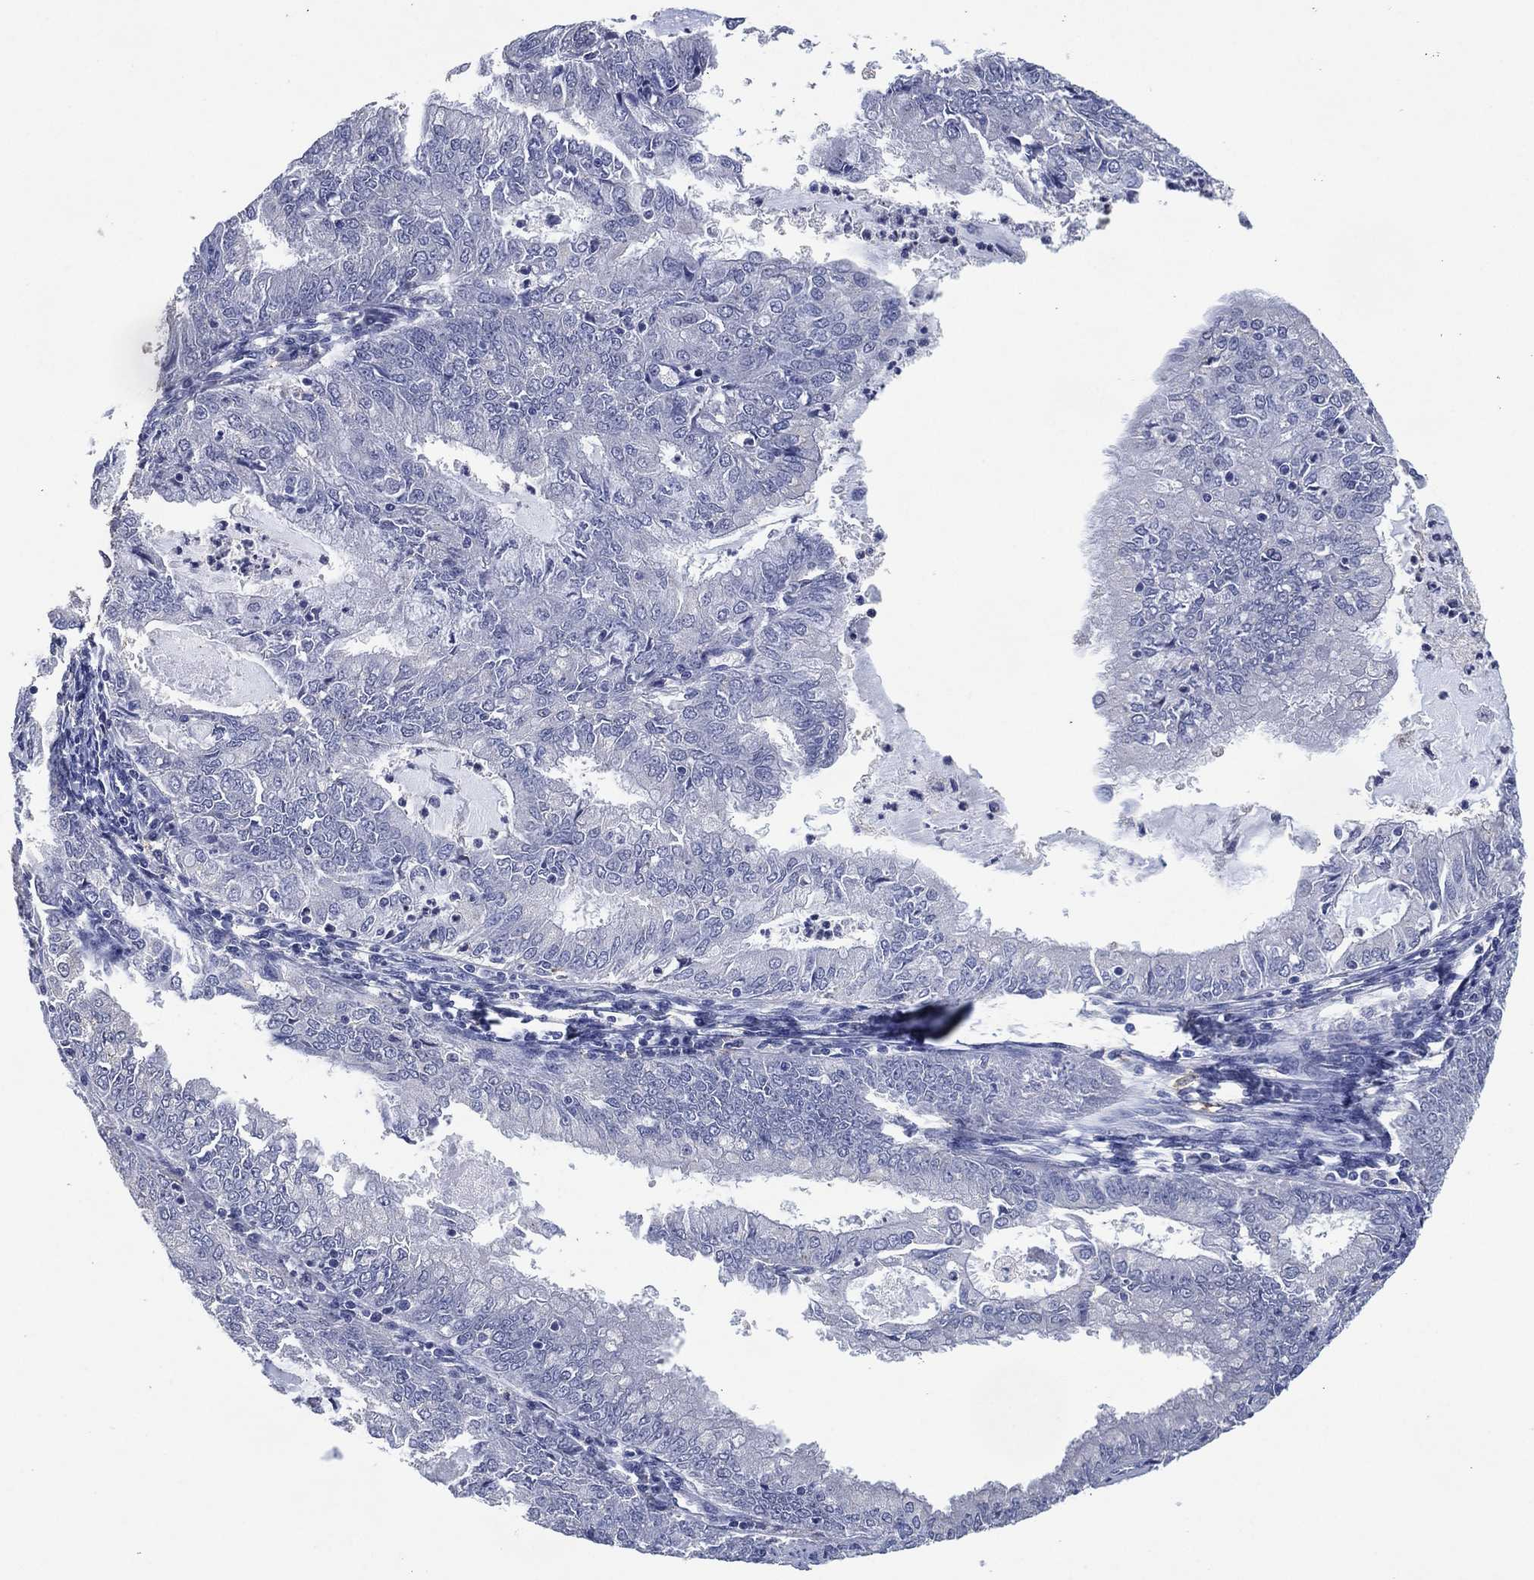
{"staining": {"intensity": "negative", "quantity": "none", "location": "none"}, "tissue": "endometrial cancer", "cell_type": "Tumor cells", "image_type": "cancer", "snomed": [{"axis": "morphology", "description": "Adenocarcinoma, NOS"}, {"axis": "topography", "description": "Endometrium"}], "caption": "A photomicrograph of human endometrial cancer (adenocarcinoma) is negative for staining in tumor cells.", "gene": "FSCN2", "patient": {"sex": "female", "age": 57}}